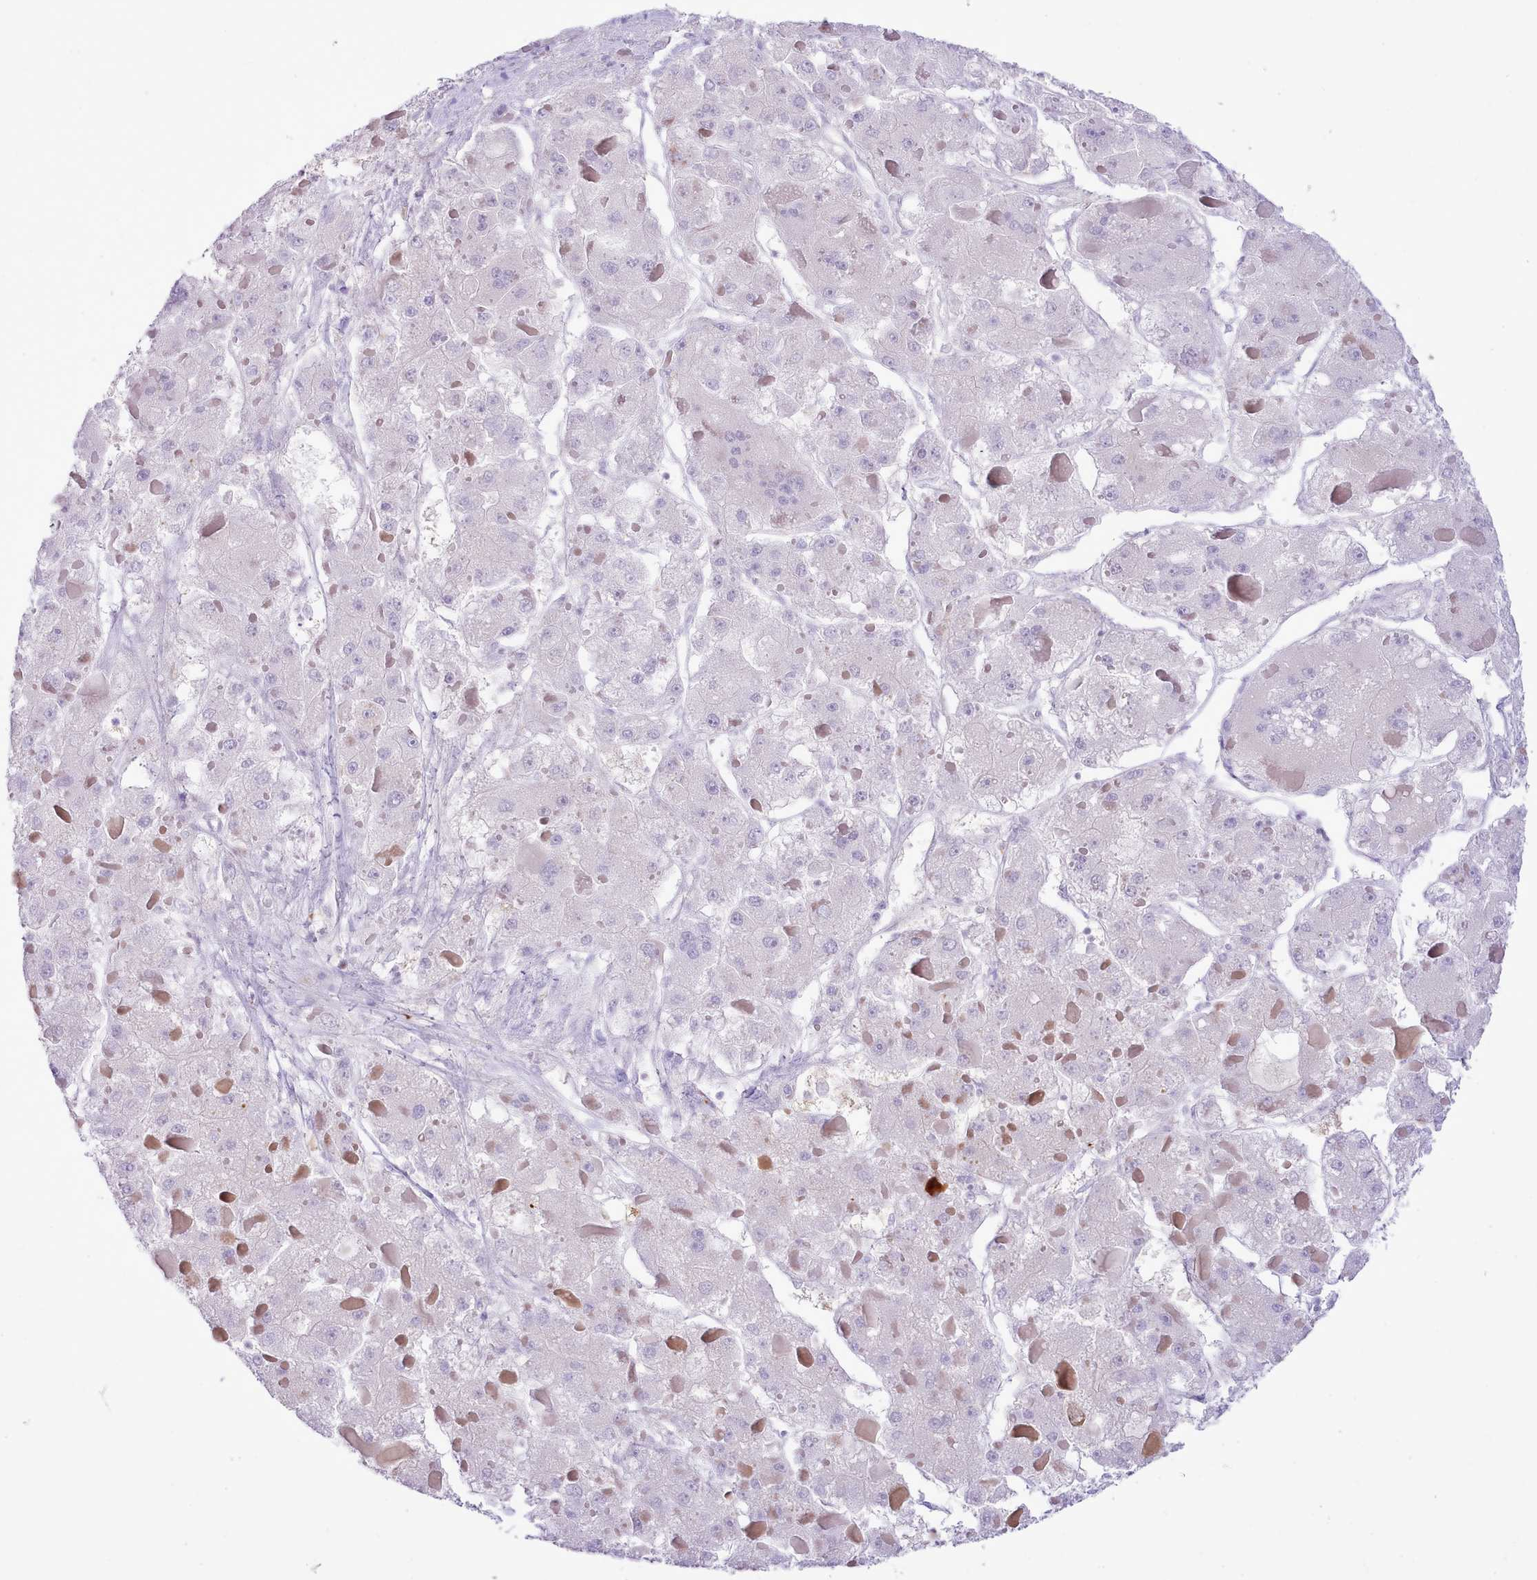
{"staining": {"intensity": "negative", "quantity": "none", "location": "none"}, "tissue": "liver cancer", "cell_type": "Tumor cells", "image_type": "cancer", "snomed": [{"axis": "morphology", "description": "Carcinoma, Hepatocellular, NOS"}, {"axis": "topography", "description": "Liver"}], "caption": "High magnification brightfield microscopy of liver hepatocellular carcinoma stained with DAB (3,3'-diaminobenzidine) (brown) and counterstained with hematoxylin (blue): tumor cells show no significant expression.", "gene": "MDFI", "patient": {"sex": "female", "age": 73}}